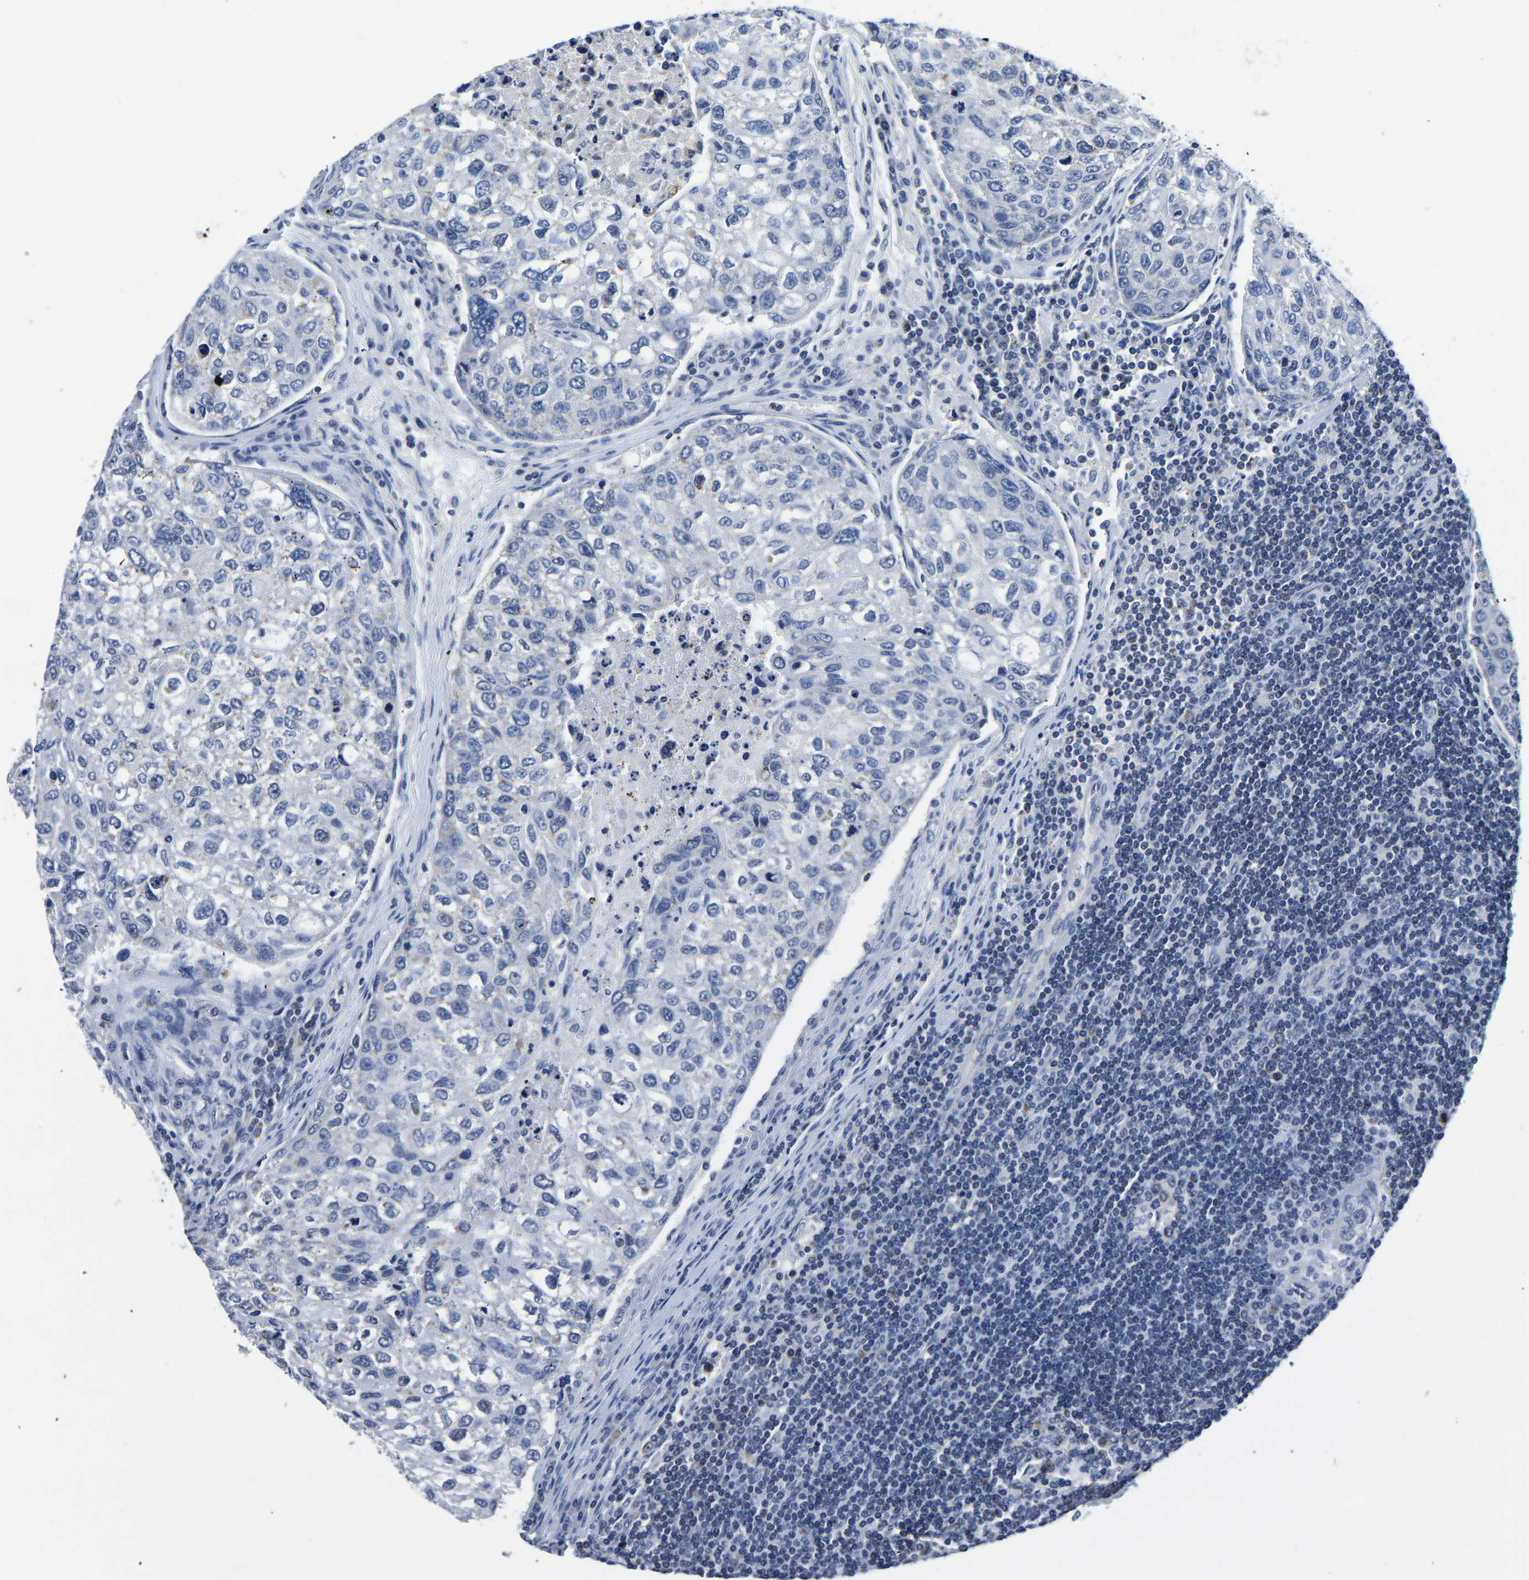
{"staining": {"intensity": "negative", "quantity": "none", "location": "none"}, "tissue": "urothelial cancer", "cell_type": "Tumor cells", "image_type": "cancer", "snomed": [{"axis": "morphology", "description": "Urothelial carcinoma, High grade"}, {"axis": "topography", "description": "Lymph node"}, {"axis": "topography", "description": "Urinary bladder"}], "caption": "DAB (3,3'-diaminobenzidine) immunohistochemical staining of human urothelial cancer reveals no significant positivity in tumor cells.", "gene": "FGD5", "patient": {"sex": "male", "age": 51}}